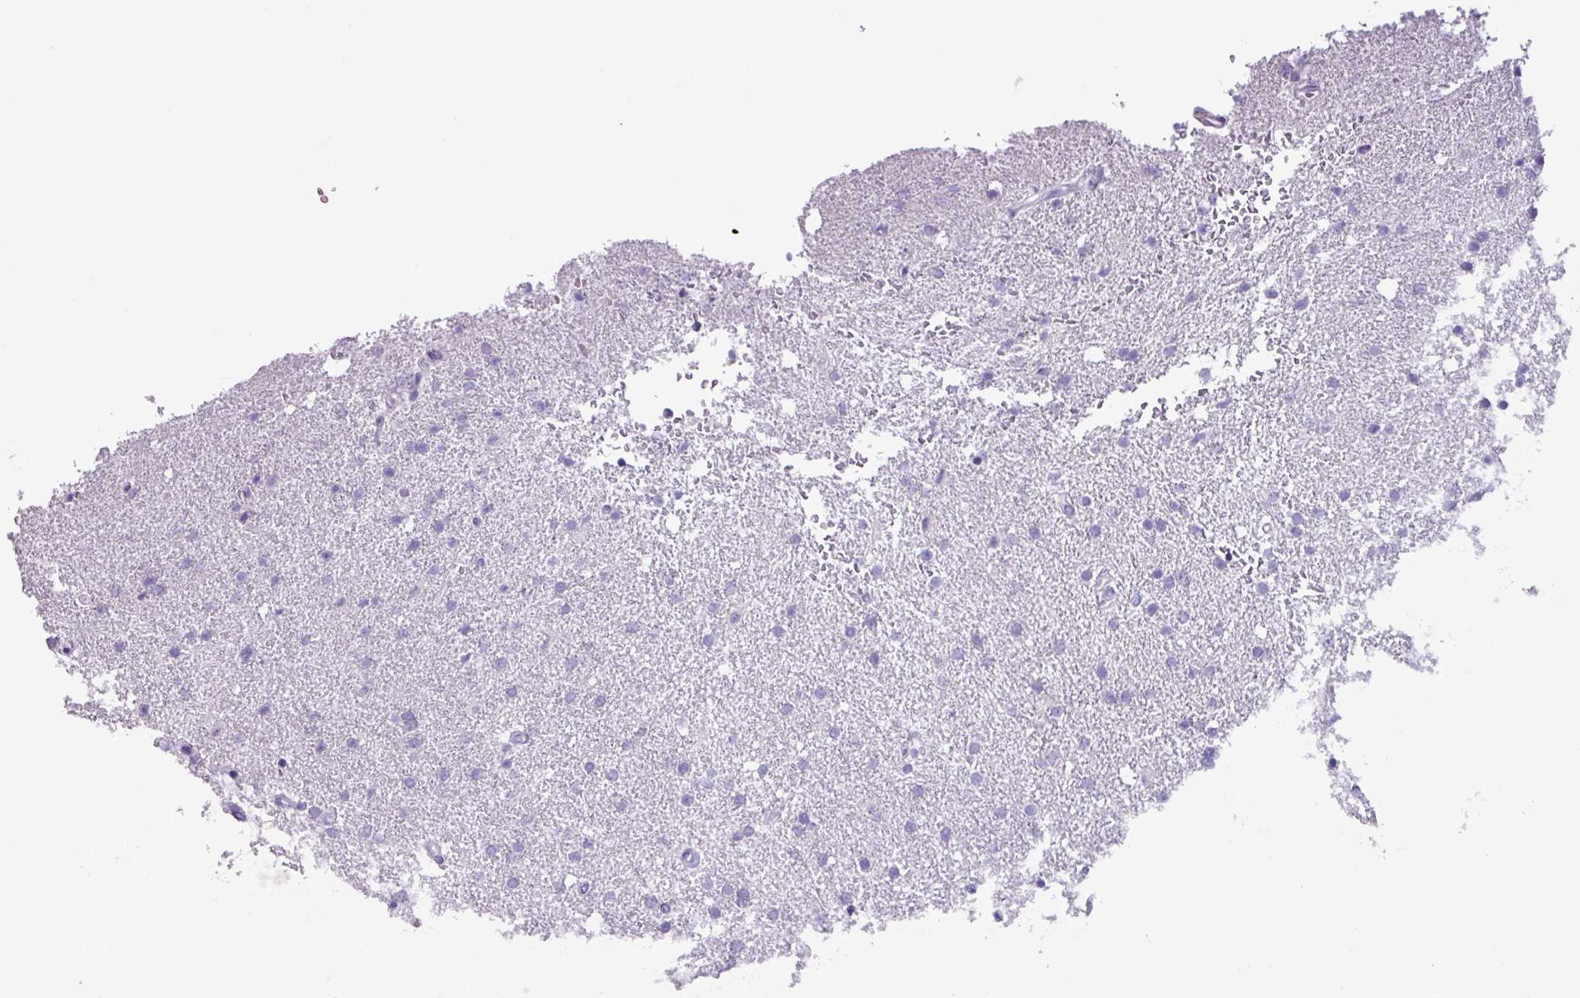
{"staining": {"intensity": "negative", "quantity": "none", "location": "none"}, "tissue": "glioma", "cell_type": "Tumor cells", "image_type": "cancer", "snomed": [{"axis": "morphology", "description": "Glioma, malignant, High grade"}, {"axis": "topography", "description": "Brain"}], "caption": "Human glioma stained for a protein using immunohistochemistry (IHC) demonstrates no staining in tumor cells.", "gene": "CYSTM1", "patient": {"sex": "male", "age": 72}}